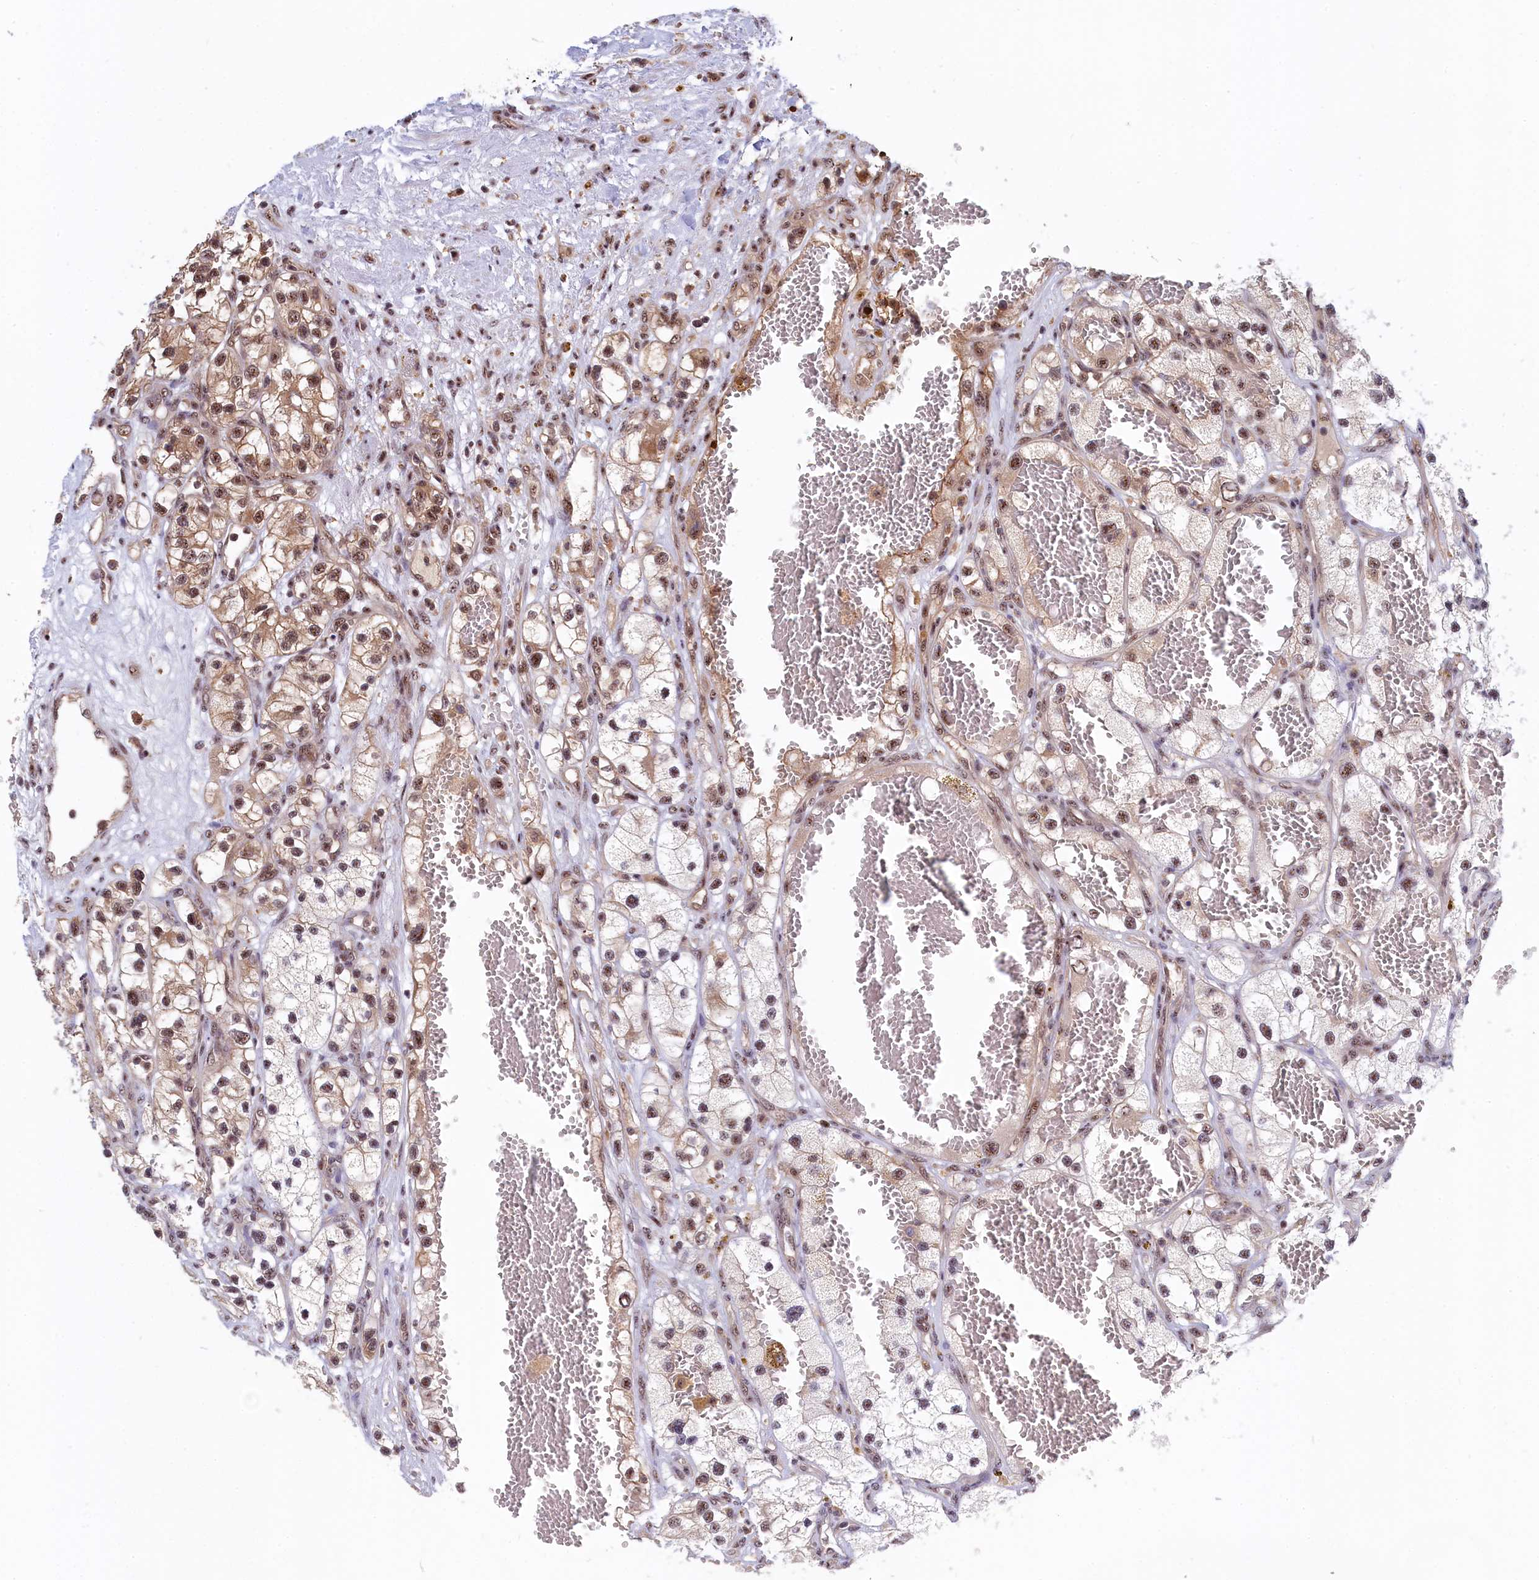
{"staining": {"intensity": "moderate", "quantity": ">75%", "location": "cytoplasmic/membranous,nuclear"}, "tissue": "renal cancer", "cell_type": "Tumor cells", "image_type": "cancer", "snomed": [{"axis": "morphology", "description": "Adenocarcinoma, NOS"}, {"axis": "topography", "description": "Kidney"}], "caption": "An IHC photomicrograph of neoplastic tissue is shown. Protein staining in brown shows moderate cytoplasmic/membranous and nuclear positivity in renal adenocarcinoma within tumor cells.", "gene": "TAB1", "patient": {"sex": "female", "age": 57}}